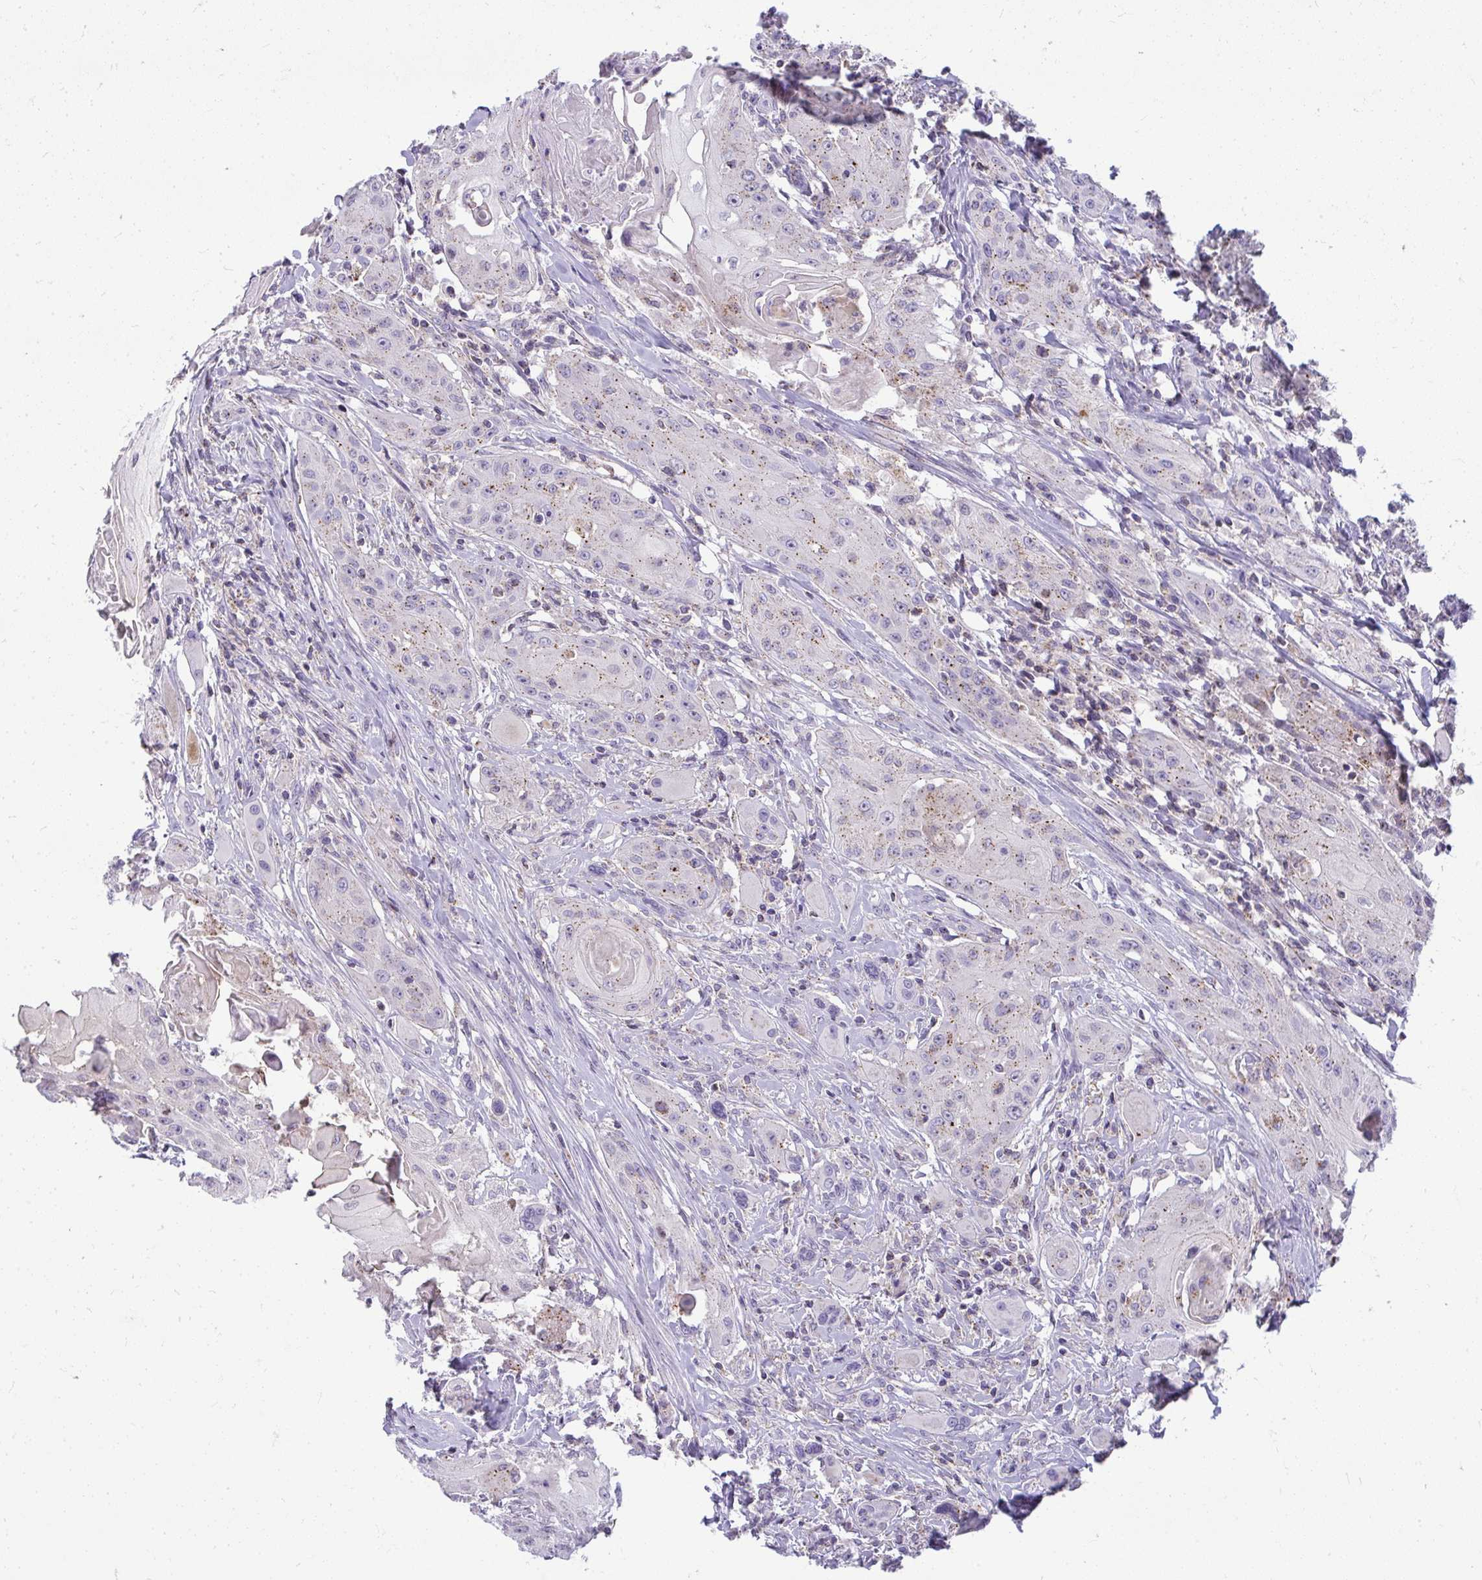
{"staining": {"intensity": "weak", "quantity": "25%-75%", "location": "cytoplasmic/membranous"}, "tissue": "head and neck cancer", "cell_type": "Tumor cells", "image_type": "cancer", "snomed": [{"axis": "morphology", "description": "Squamous cell carcinoma, NOS"}, {"axis": "topography", "description": "Oral tissue"}, {"axis": "topography", "description": "Head-Neck"}, {"axis": "topography", "description": "Neck, NOS"}], "caption": "IHC photomicrograph of neoplastic tissue: human head and neck cancer (squamous cell carcinoma) stained using immunohistochemistry shows low levels of weak protein expression localized specifically in the cytoplasmic/membranous of tumor cells, appearing as a cytoplasmic/membranous brown color.", "gene": "VPS4B", "patient": {"sex": "female", "age": 55}}